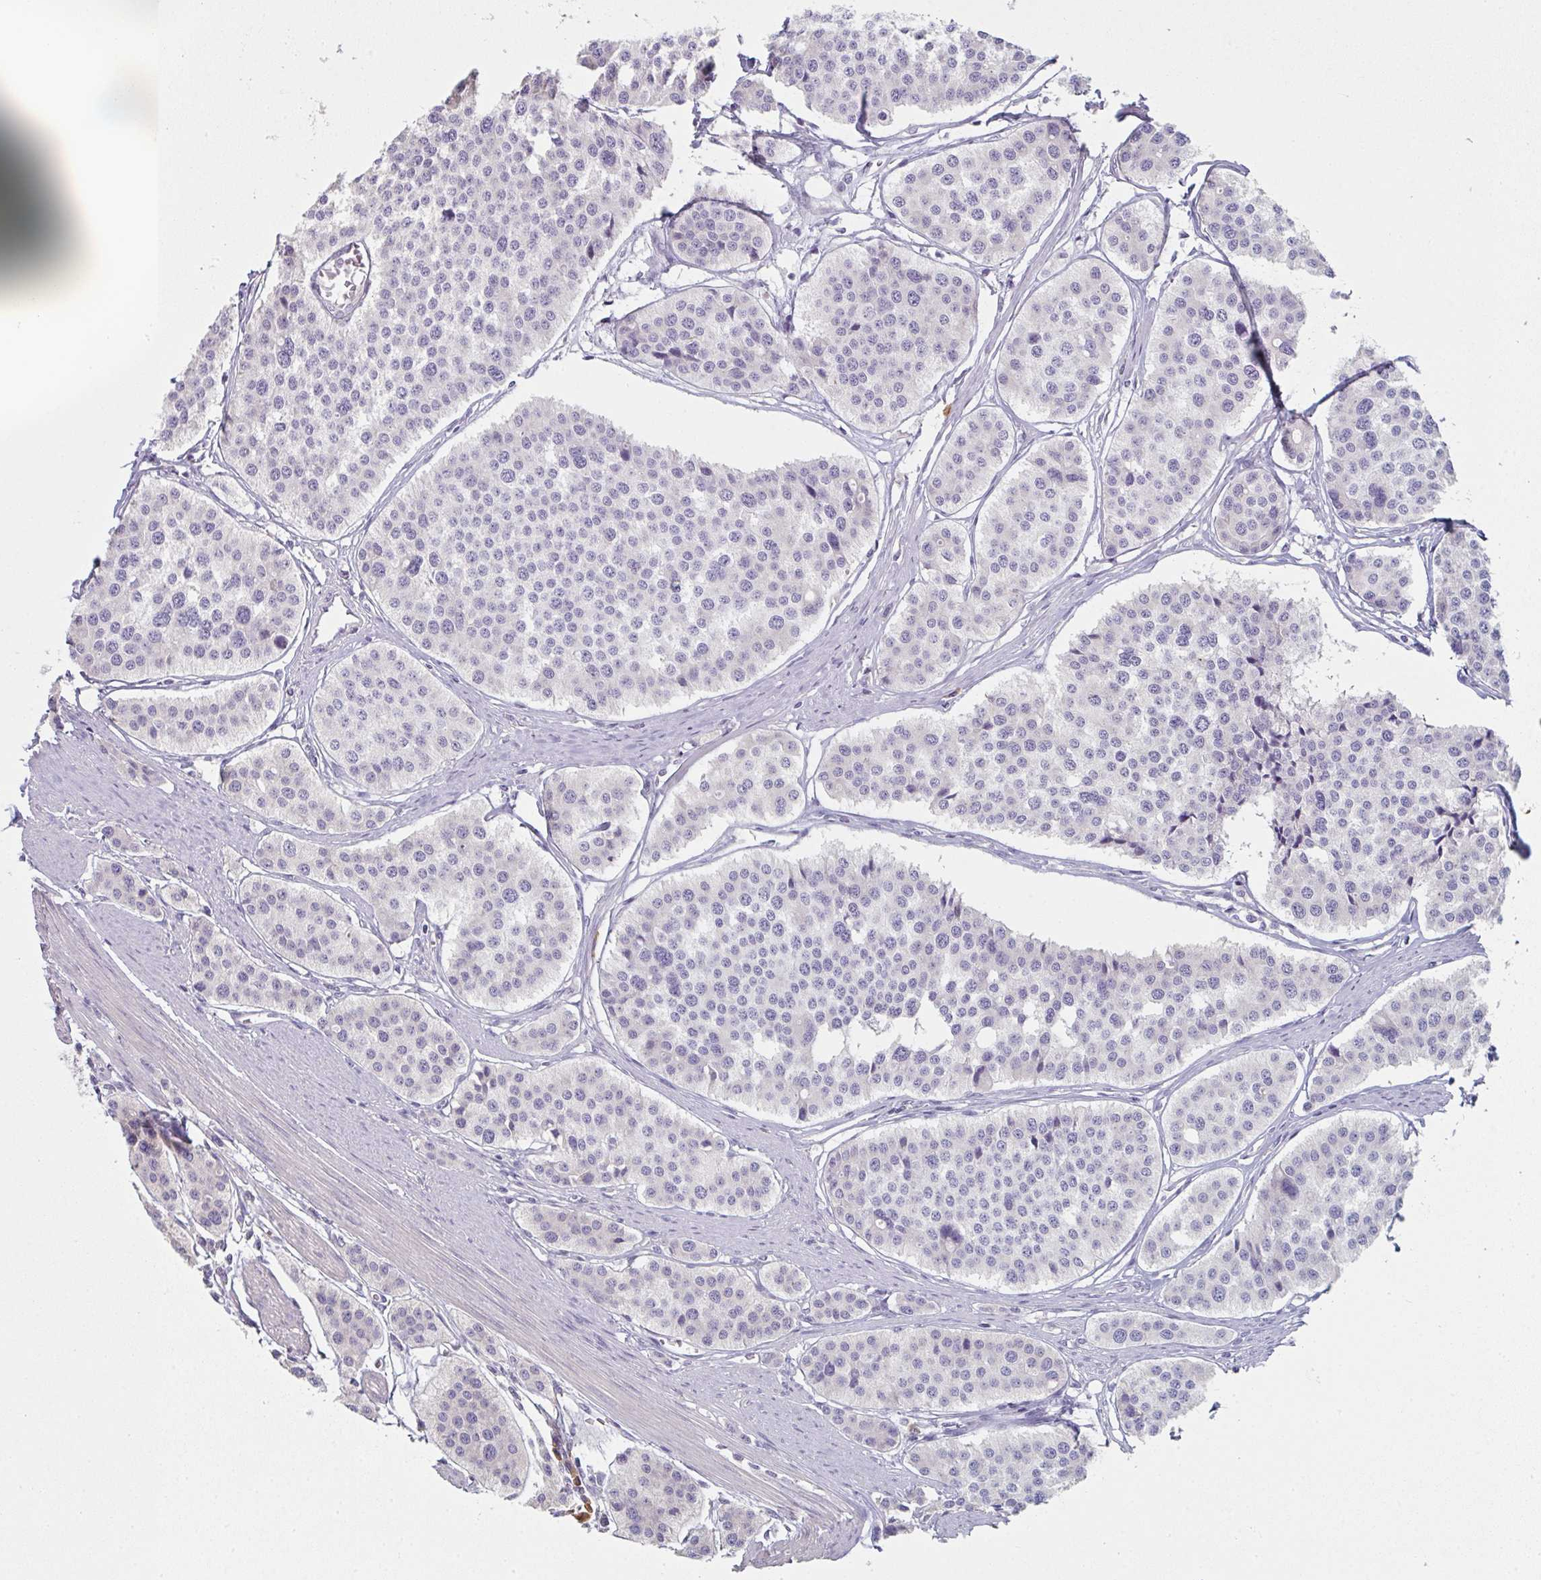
{"staining": {"intensity": "negative", "quantity": "none", "location": "none"}, "tissue": "carcinoid", "cell_type": "Tumor cells", "image_type": "cancer", "snomed": [{"axis": "morphology", "description": "Carcinoid, malignant, NOS"}, {"axis": "topography", "description": "Small intestine"}], "caption": "This is an immunohistochemistry (IHC) histopathology image of human malignant carcinoid. There is no expression in tumor cells.", "gene": "ZNF215", "patient": {"sex": "male", "age": 60}}